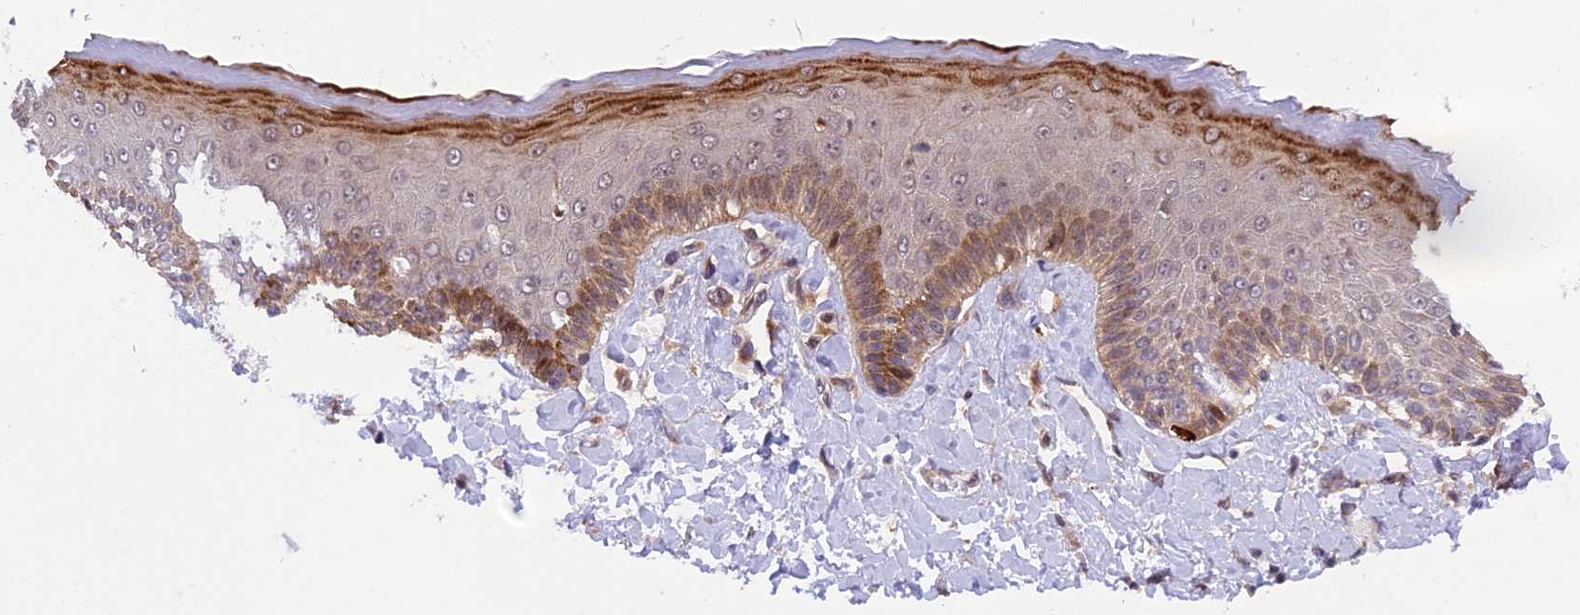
{"staining": {"intensity": "moderate", "quantity": ">75%", "location": "cytoplasmic/membranous,nuclear"}, "tissue": "skin", "cell_type": "Epidermal cells", "image_type": "normal", "snomed": [{"axis": "morphology", "description": "Normal tissue, NOS"}, {"axis": "topography", "description": "Anal"}], "caption": "Immunohistochemistry histopathology image of unremarkable human skin stained for a protein (brown), which displays medium levels of moderate cytoplasmic/membranous,nuclear expression in about >75% of epidermal cells.", "gene": "SAMD4A", "patient": {"sex": "male", "age": 69}}